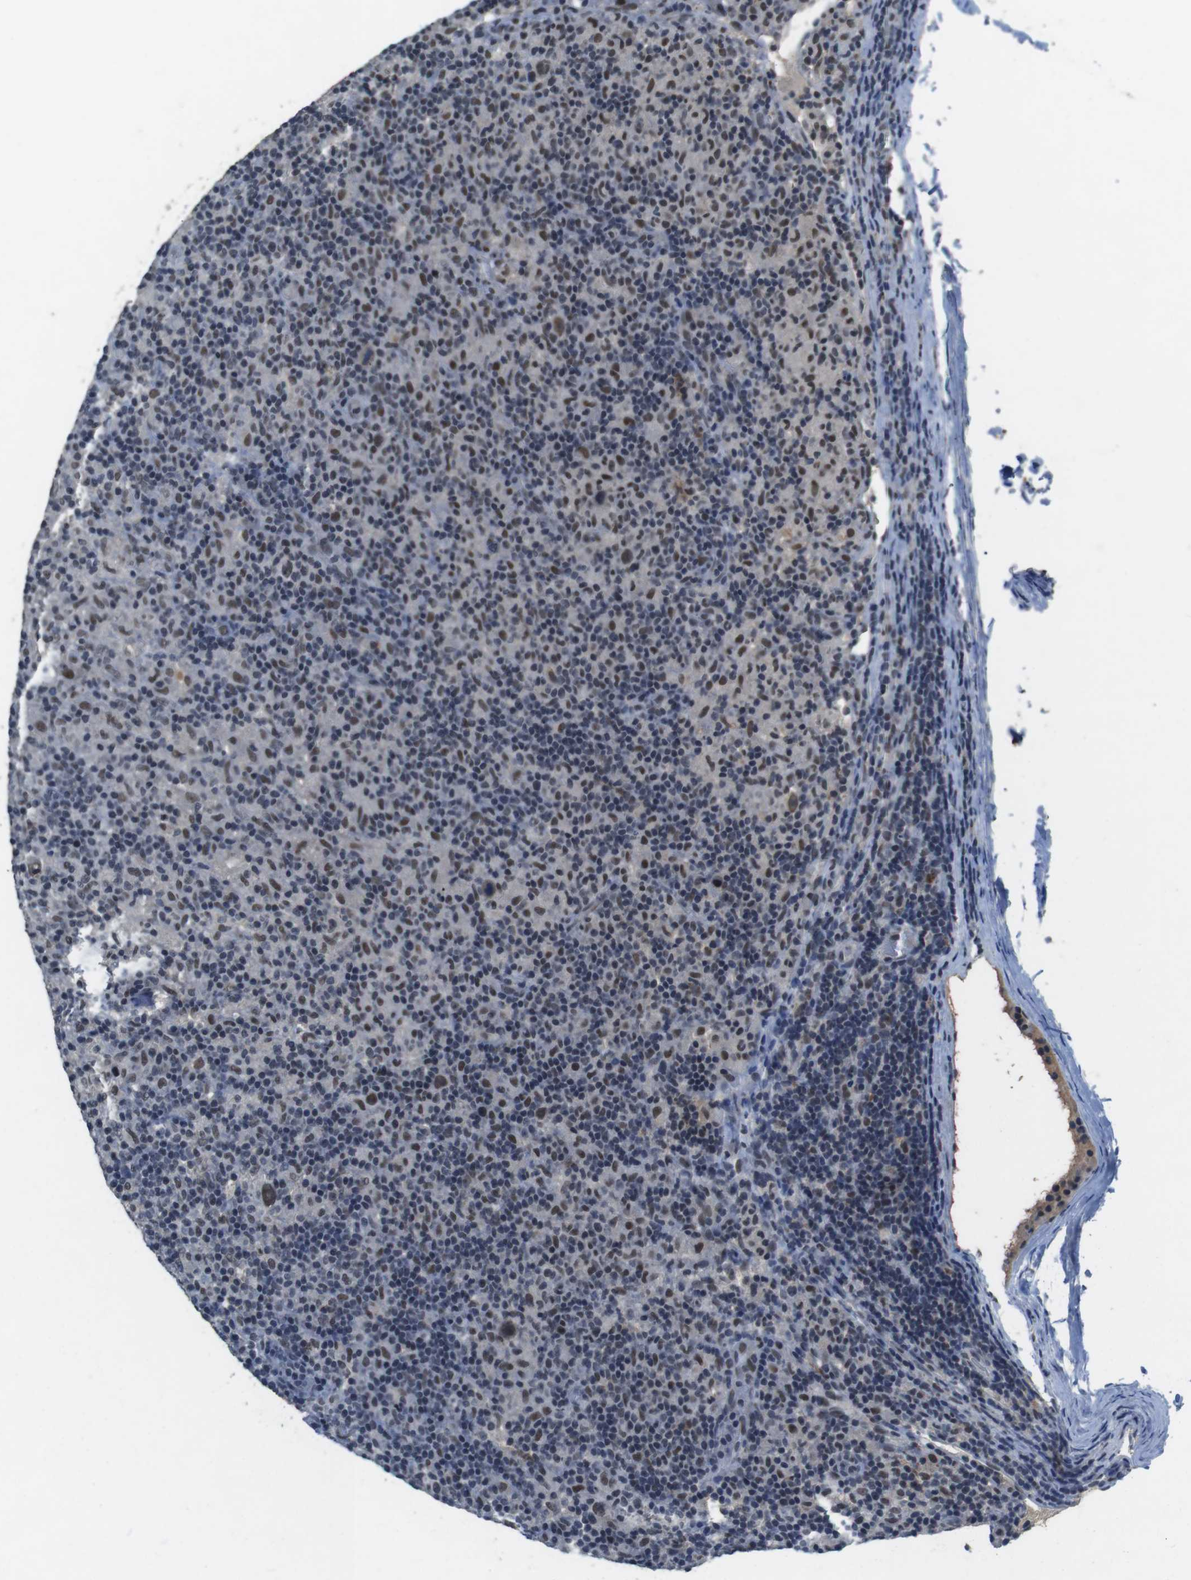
{"staining": {"intensity": "moderate", "quantity": ">75%", "location": "nuclear"}, "tissue": "lymphoma", "cell_type": "Tumor cells", "image_type": "cancer", "snomed": [{"axis": "morphology", "description": "Hodgkin's disease, NOS"}, {"axis": "topography", "description": "Lymph node"}], "caption": "Immunohistochemical staining of human lymphoma shows medium levels of moderate nuclear positivity in approximately >75% of tumor cells. (Stains: DAB (3,3'-diaminobenzidine) in brown, nuclei in blue, Microscopy: brightfield microscopy at high magnification).", "gene": "USP7", "patient": {"sex": "male", "age": 70}}